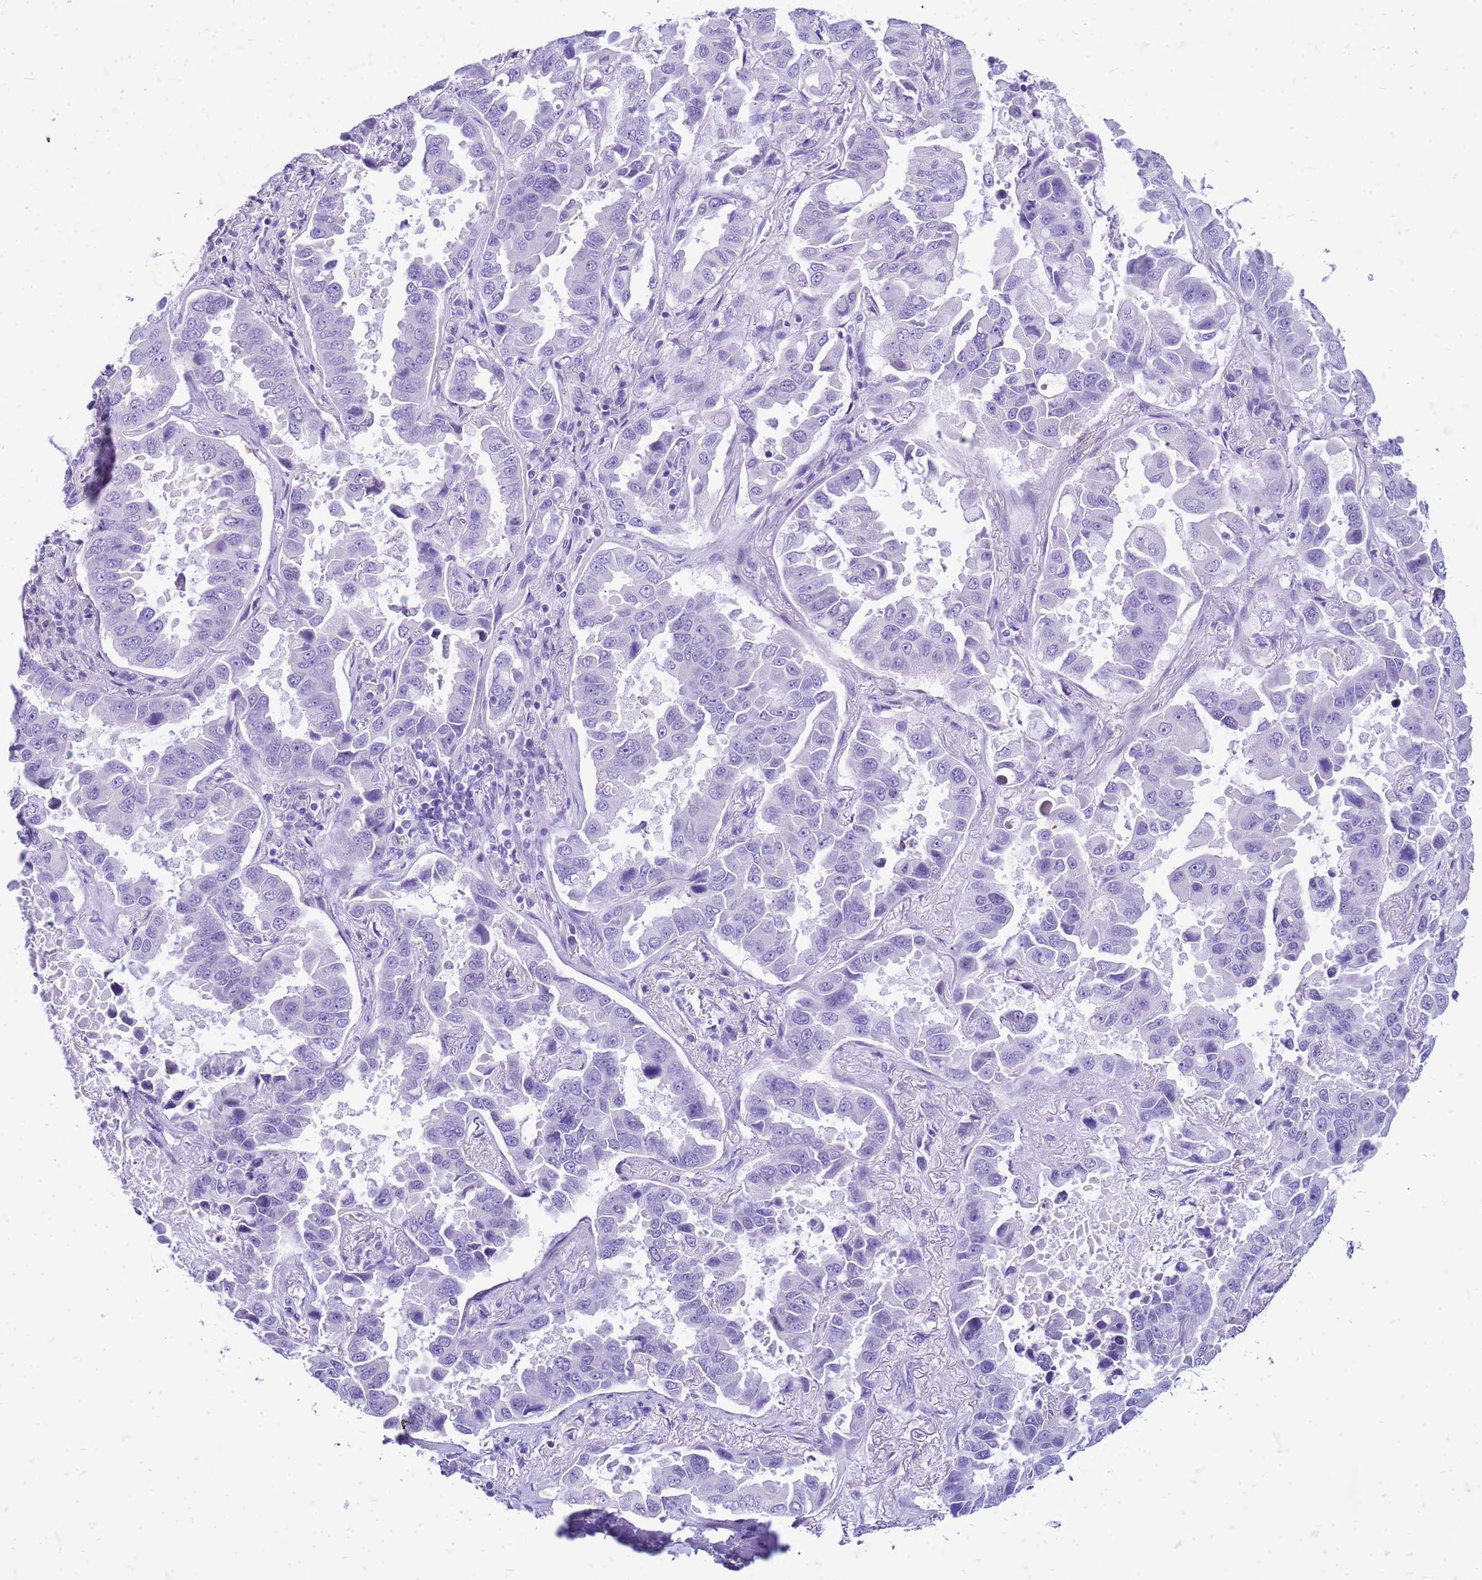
{"staining": {"intensity": "negative", "quantity": "none", "location": "none"}, "tissue": "lung cancer", "cell_type": "Tumor cells", "image_type": "cancer", "snomed": [{"axis": "morphology", "description": "Adenocarcinoma, NOS"}, {"axis": "topography", "description": "Lung"}], "caption": "Immunohistochemistry (IHC) photomicrograph of neoplastic tissue: human adenocarcinoma (lung) stained with DAB shows no significant protein positivity in tumor cells.", "gene": "CFAP100", "patient": {"sex": "male", "age": 64}}